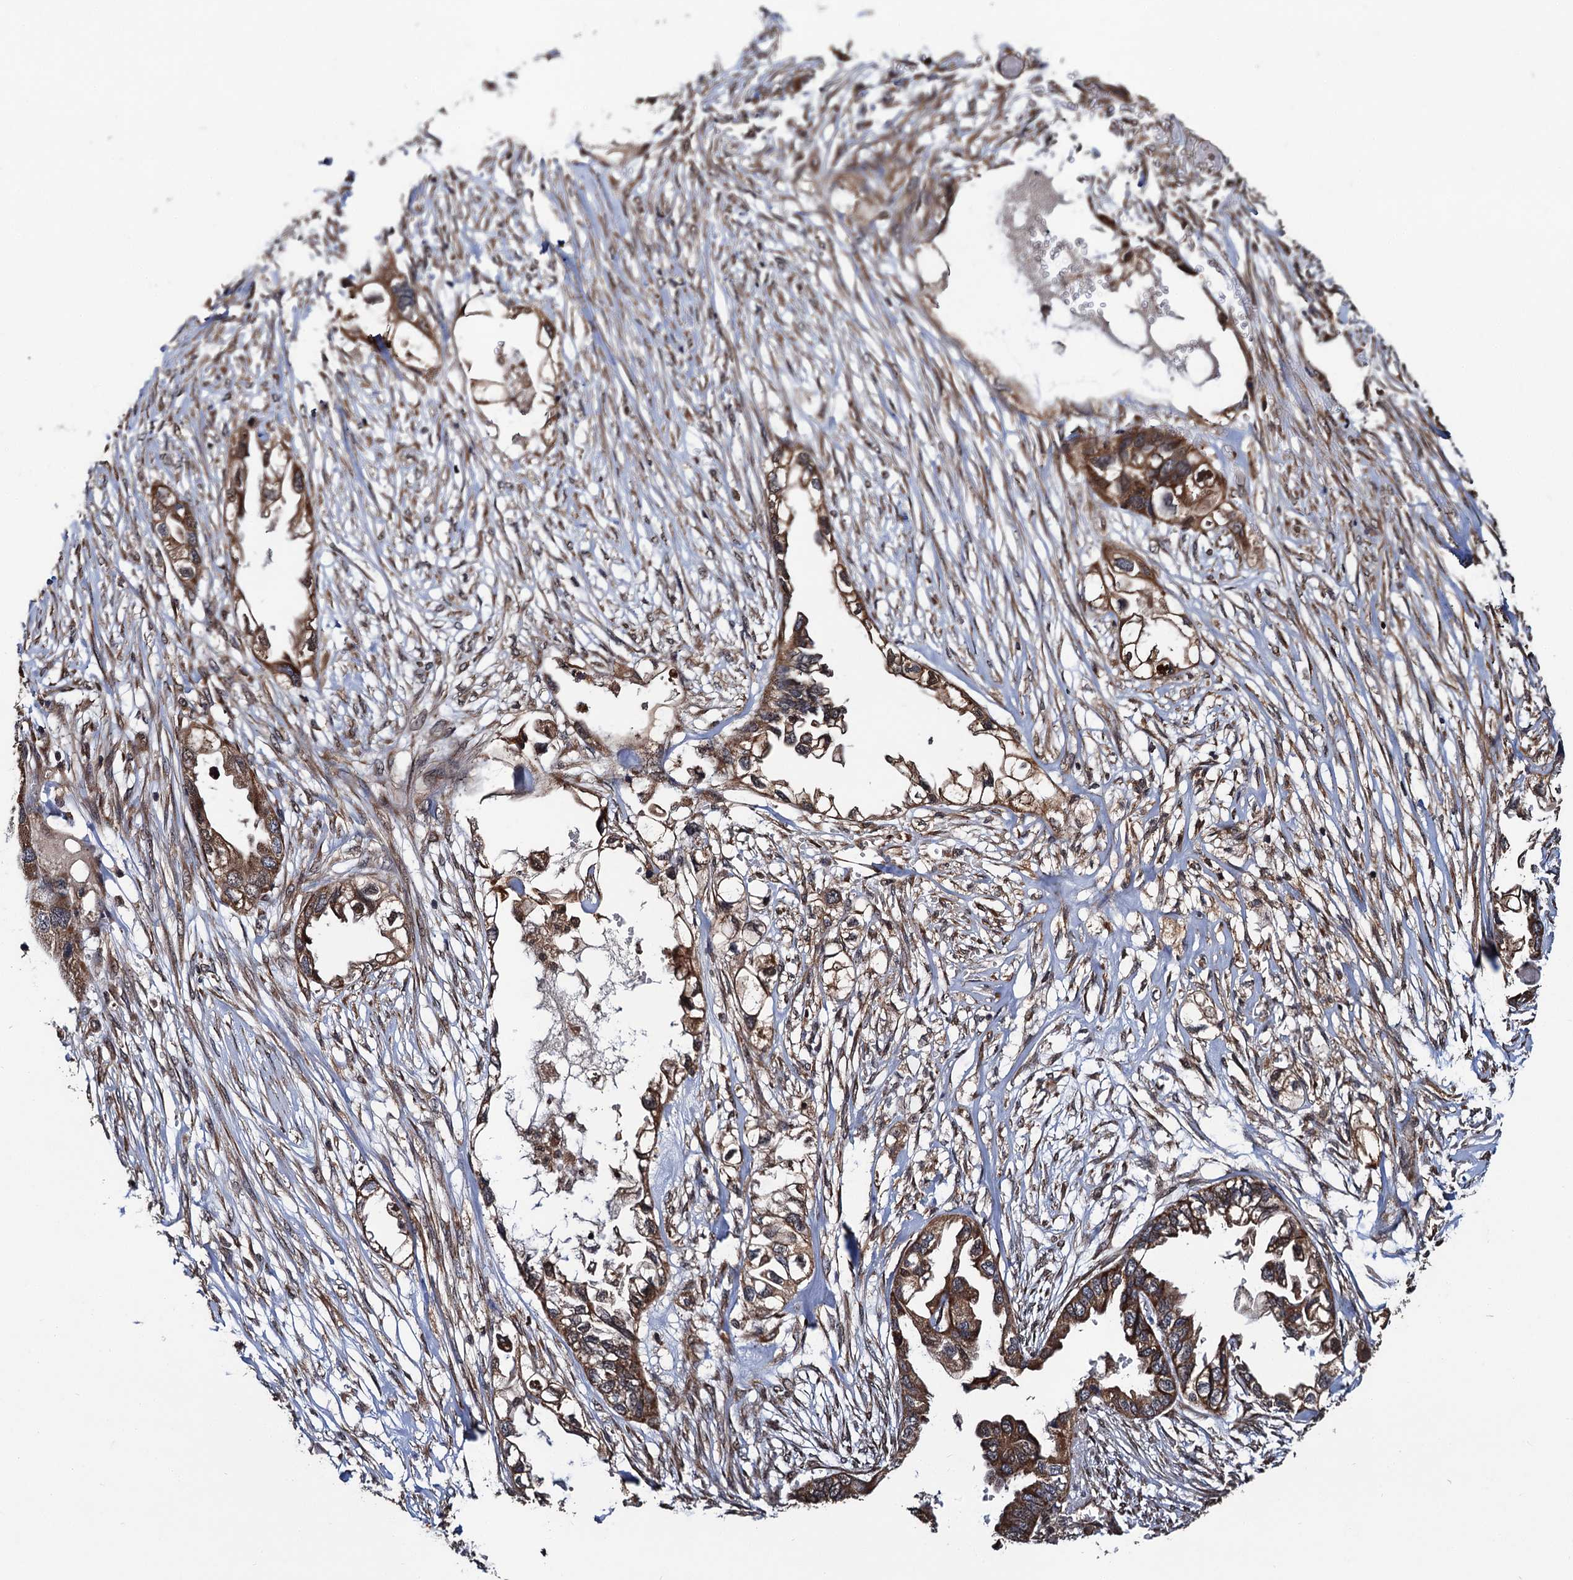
{"staining": {"intensity": "moderate", "quantity": ">75%", "location": "cytoplasmic/membranous"}, "tissue": "endometrial cancer", "cell_type": "Tumor cells", "image_type": "cancer", "snomed": [{"axis": "morphology", "description": "Adenocarcinoma, NOS"}, {"axis": "morphology", "description": "Adenocarcinoma, metastatic, NOS"}, {"axis": "topography", "description": "Adipose tissue"}, {"axis": "topography", "description": "Endometrium"}], "caption": "Moderate cytoplasmic/membranous protein positivity is identified in about >75% of tumor cells in endometrial cancer (metastatic adenocarcinoma). The staining is performed using DAB brown chromogen to label protein expression. The nuclei are counter-stained blue using hematoxylin.", "gene": "MIER2", "patient": {"sex": "female", "age": 67}}